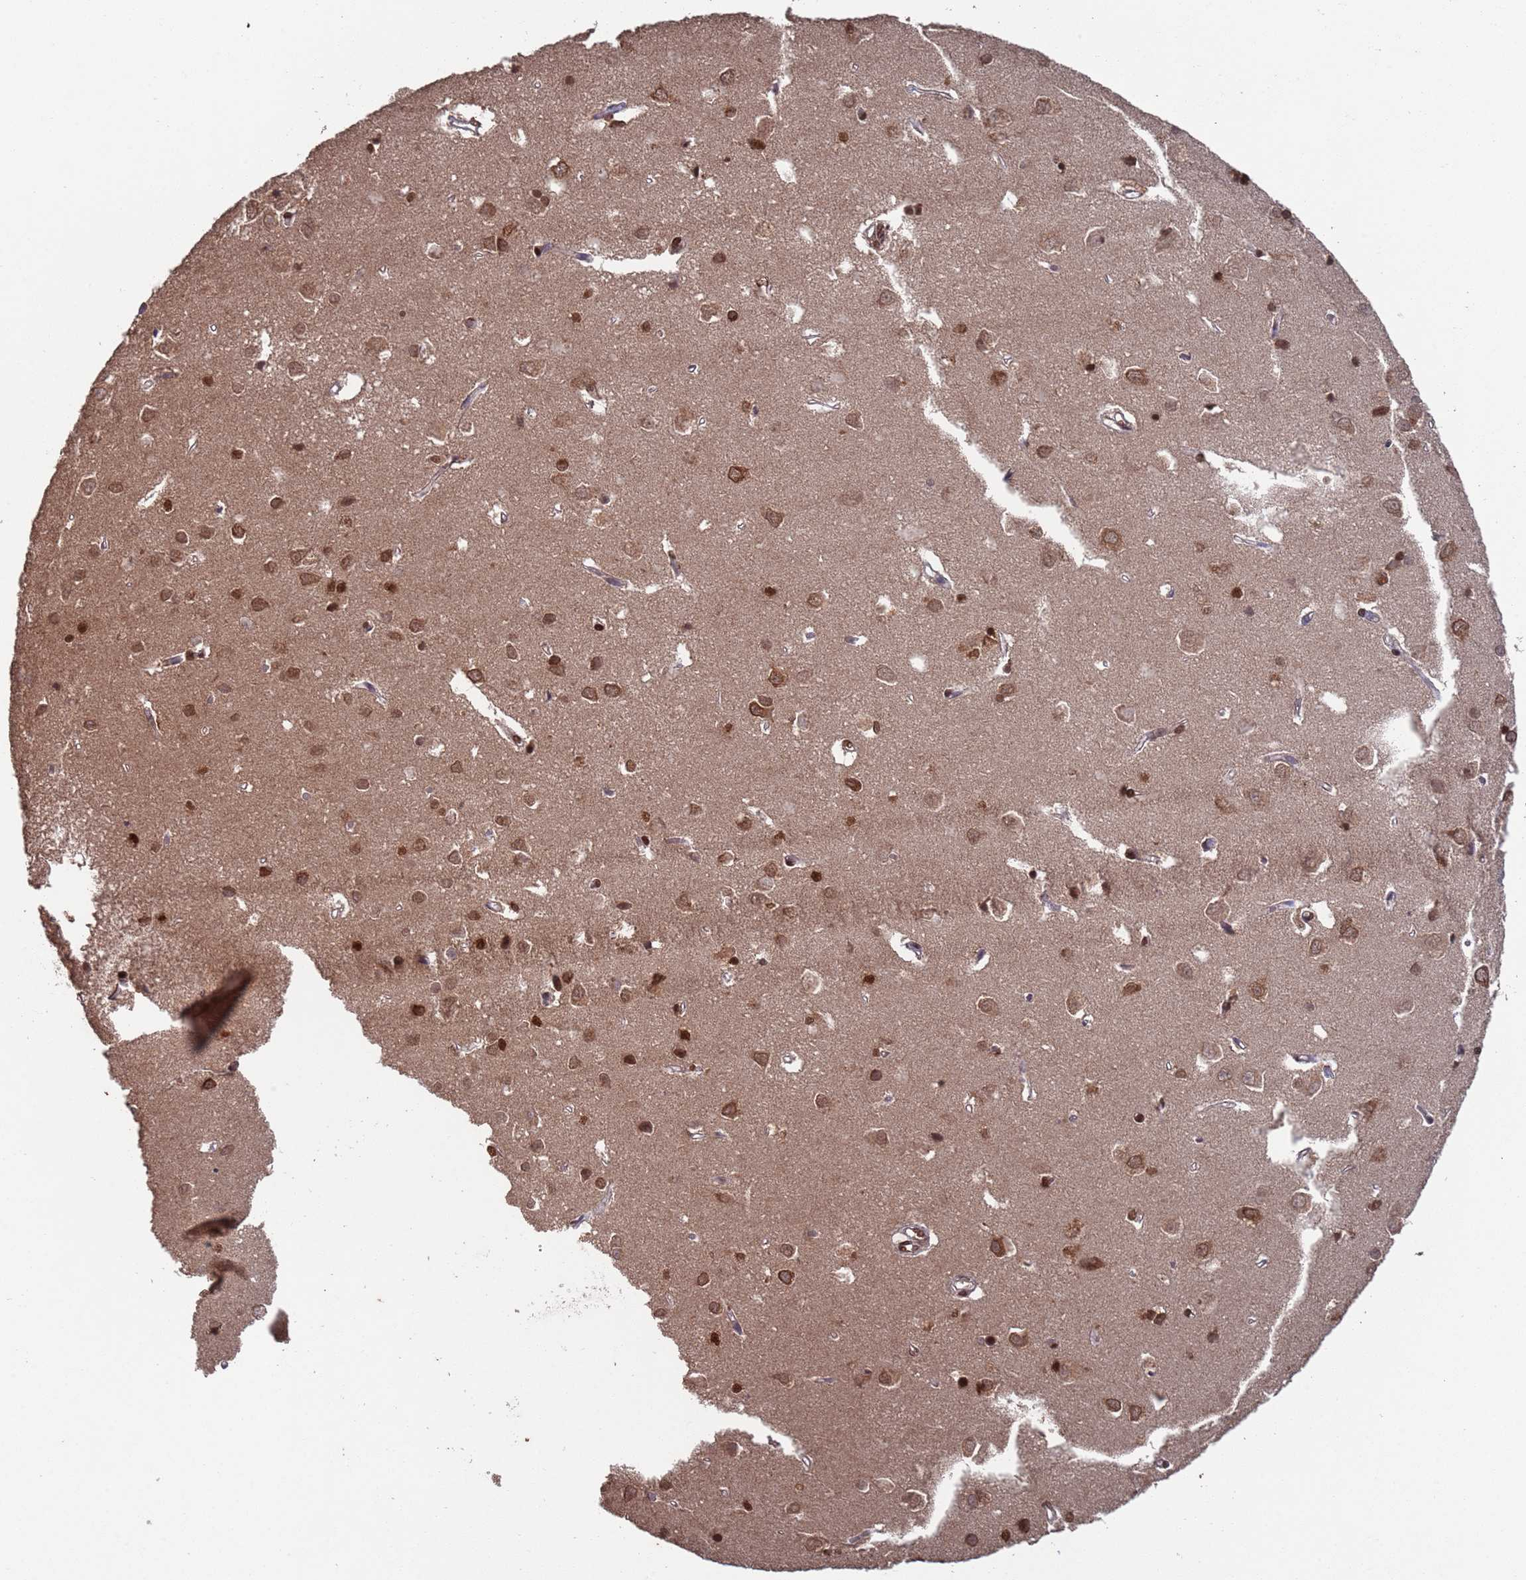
{"staining": {"intensity": "weak", "quantity": "25%-75%", "location": "cytoplasmic/membranous"}, "tissue": "cerebral cortex", "cell_type": "Endothelial cells", "image_type": "normal", "snomed": [{"axis": "morphology", "description": "Normal tissue, NOS"}, {"axis": "topography", "description": "Cerebral cortex"}], "caption": "Immunohistochemical staining of normal human cerebral cortex demonstrates 25%-75% levels of weak cytoplasmic/membranous protein expression in about 25%-75% of endothelial cells.", "gene": "FUBP3", "patient": {"sex": "female", "age": 64}}